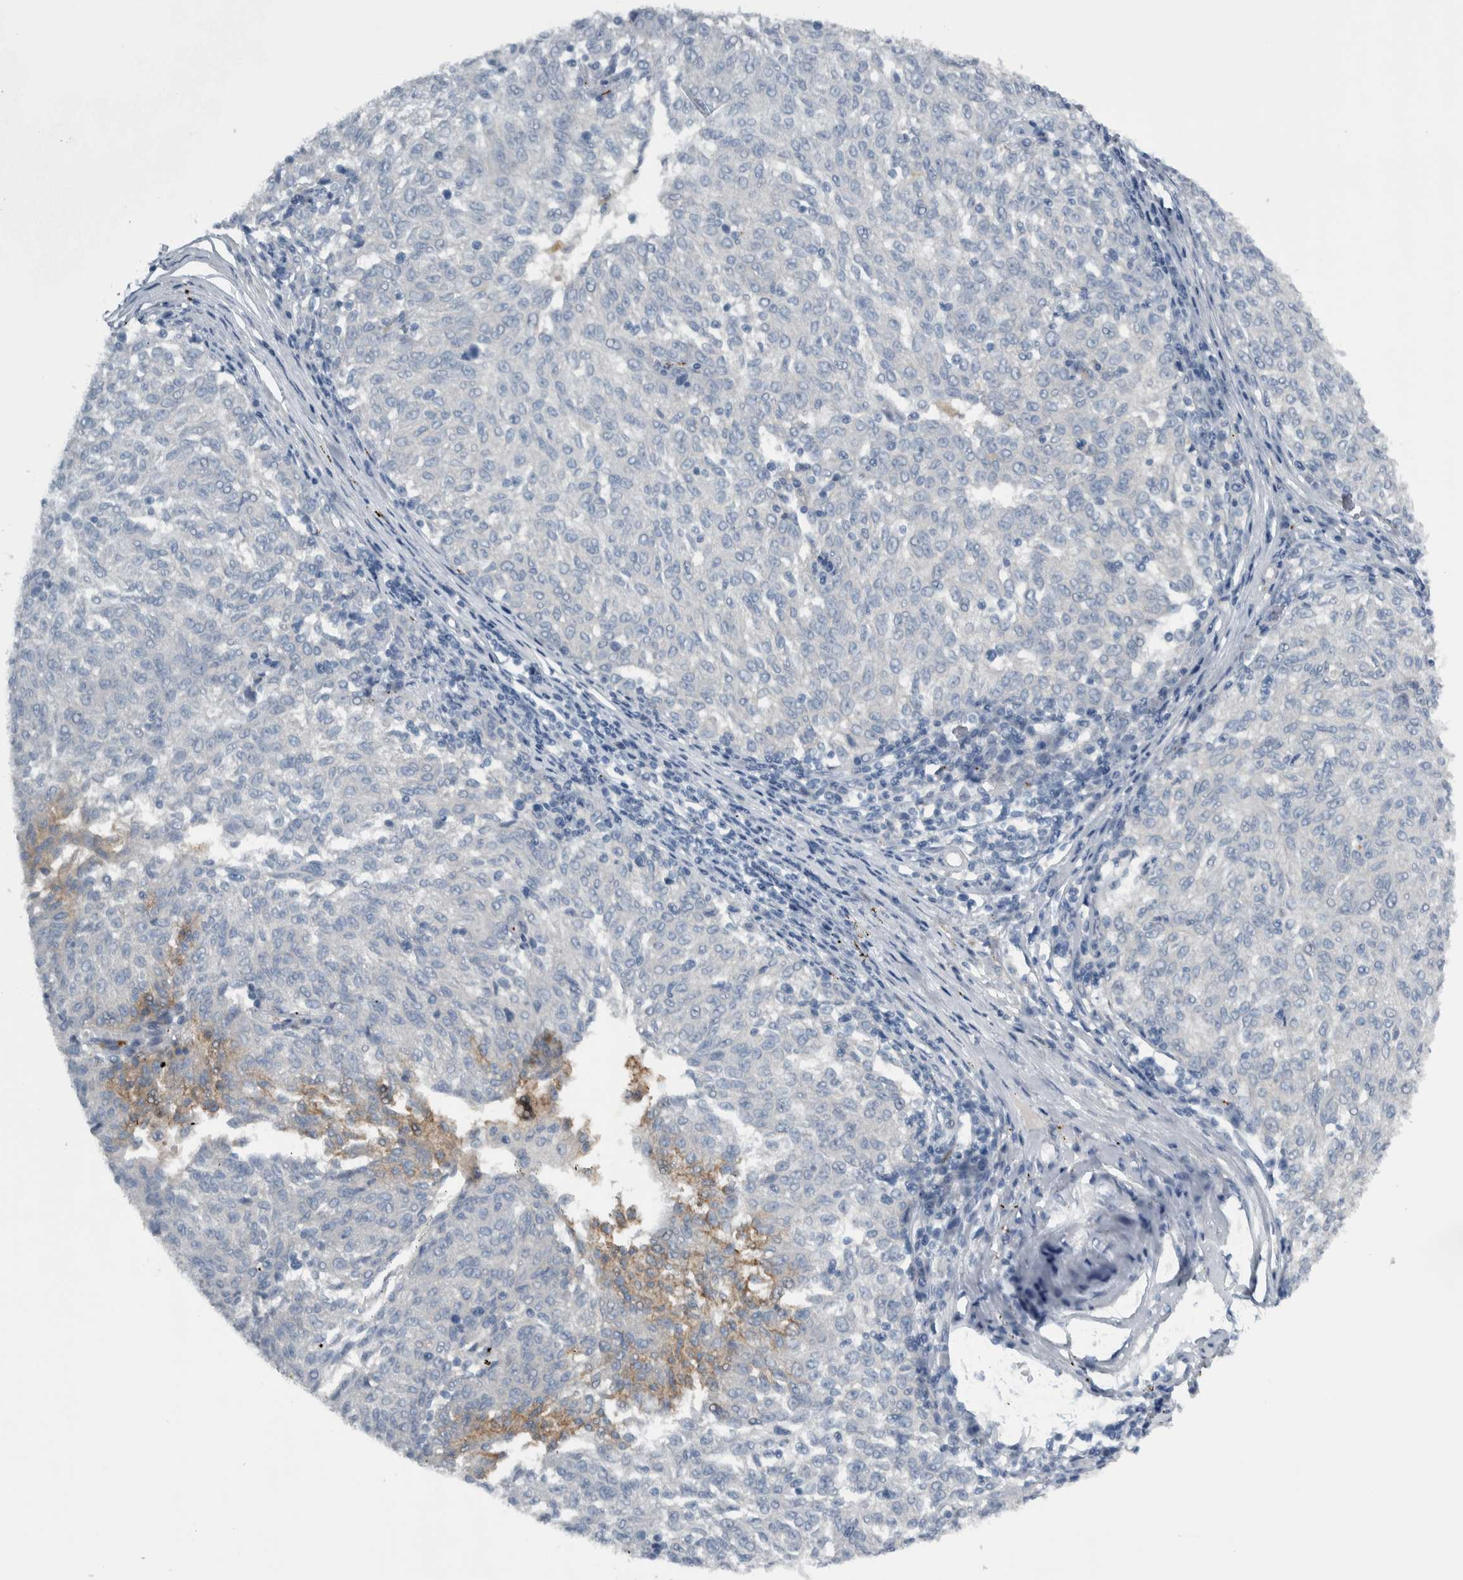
{"staining": {"intensity": "negative", "quantity": "none", "location": "none"}, "tissue": "melanoma", "cell_type": "Tumor cells", "image_type": "cancer", "snomed": [{"axis": "morphology", "description": "Malignant melanoma, NOS"}, {"axis": "topography", "description": "Skin"}], "caption": "Immunohistochemical staining of human melanoma exhibits no significant staining in tumor cells. (Immunohistochemistry (ihc), brightfield microscopy, high magnification).", "gene": "NT5C2", "patient": {"sex": "female", "age": 72}}